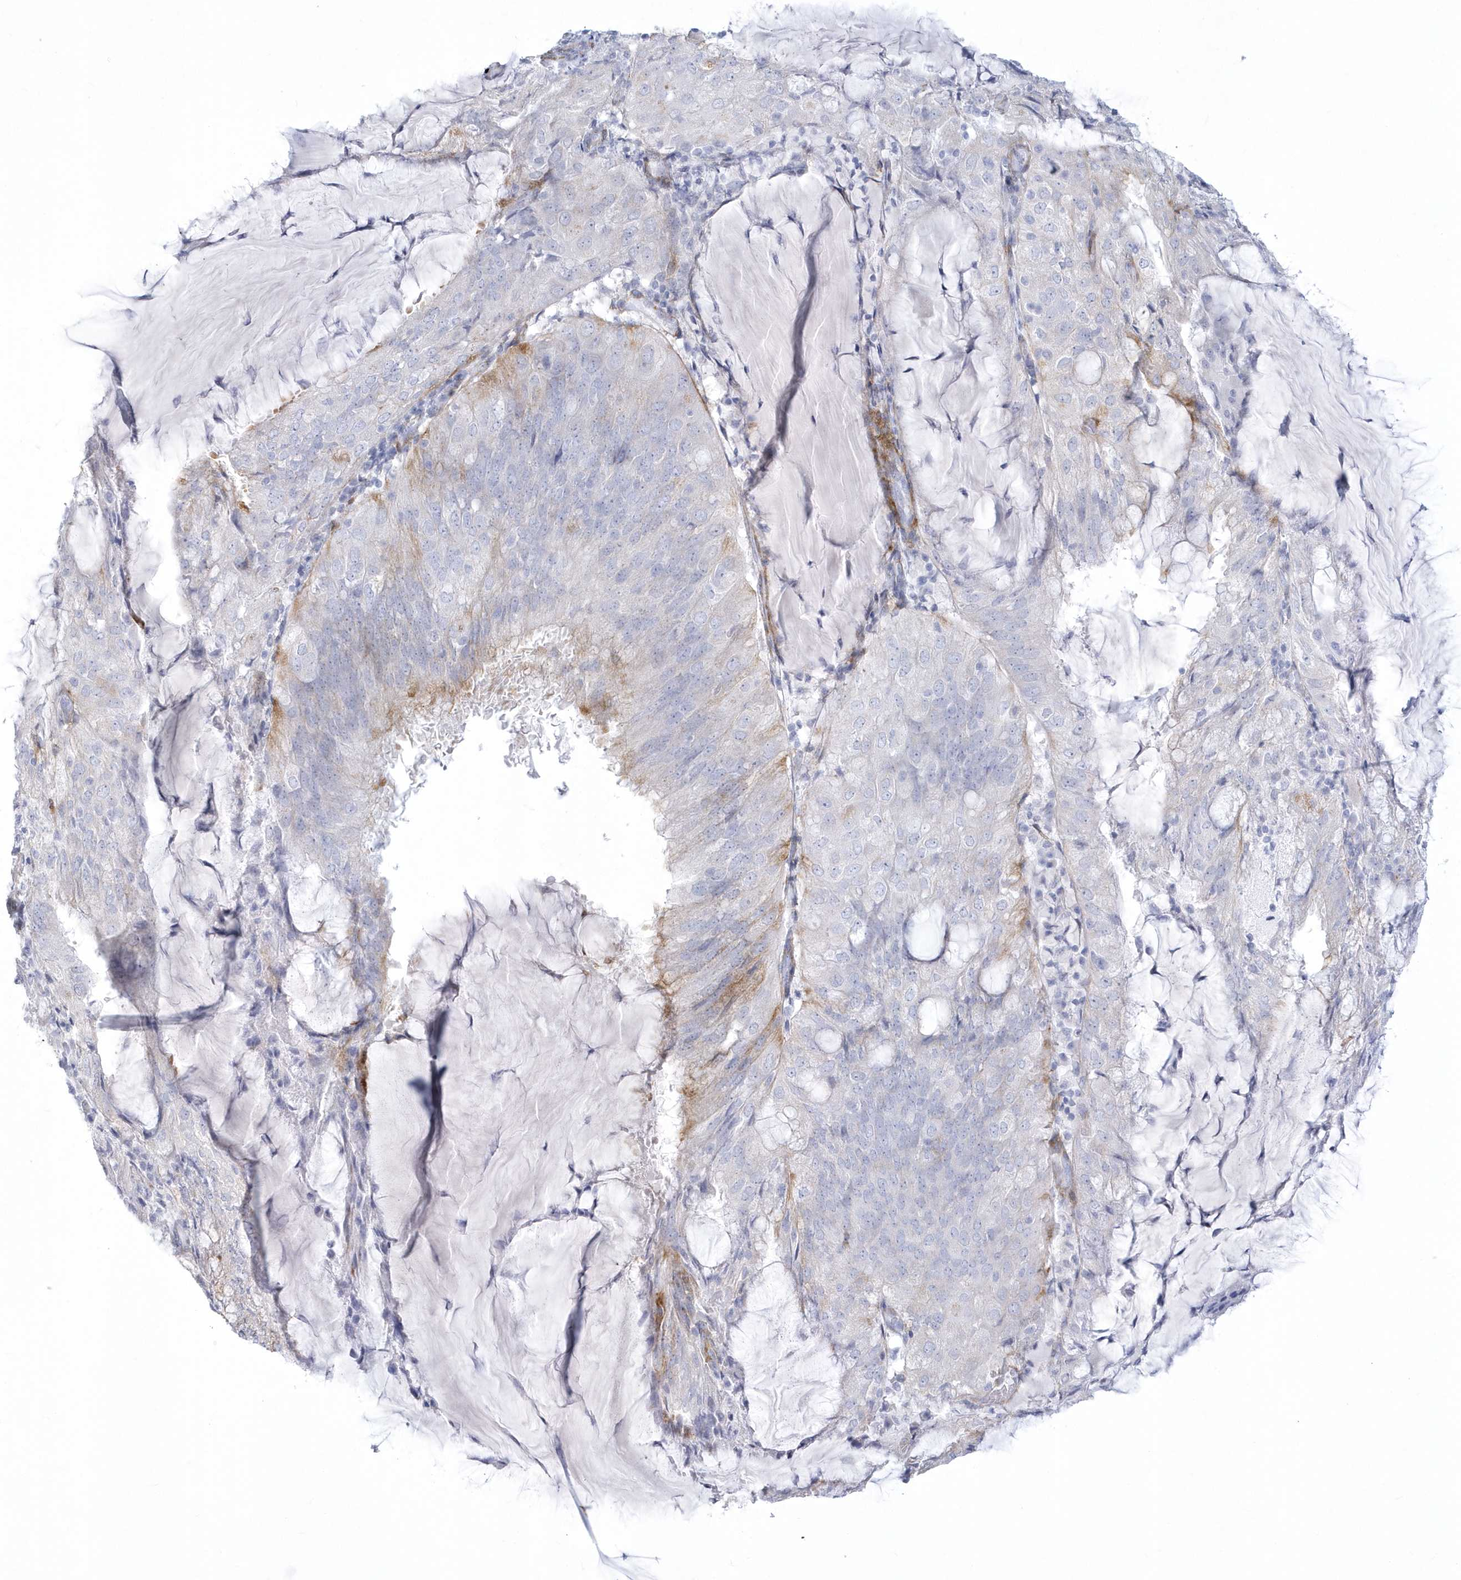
{"staining": {"intensity": "moderate", "quantity": "<25%", "location": "cytoplasmic/membranous"}, "tissue": "endometrial cancer", "cell_type": "Tumor cells", "image_type": "cancer", "snomed": [{"axis": "morphology", "description": "Adenocarcinoma, NOS"}, {"axis": "topography", "description": "Endometrium"}], "caption": "Immunohistochemical staining of endometrial cancer (adenocarcinoma) reveals low levels of moderate cytoplasmic/membranous protein staining in approximately <25% of tumor cells. Nuclei are stained in blue.", "gene": "WDR27", "patient": {"sex": "female", "age": 81}}